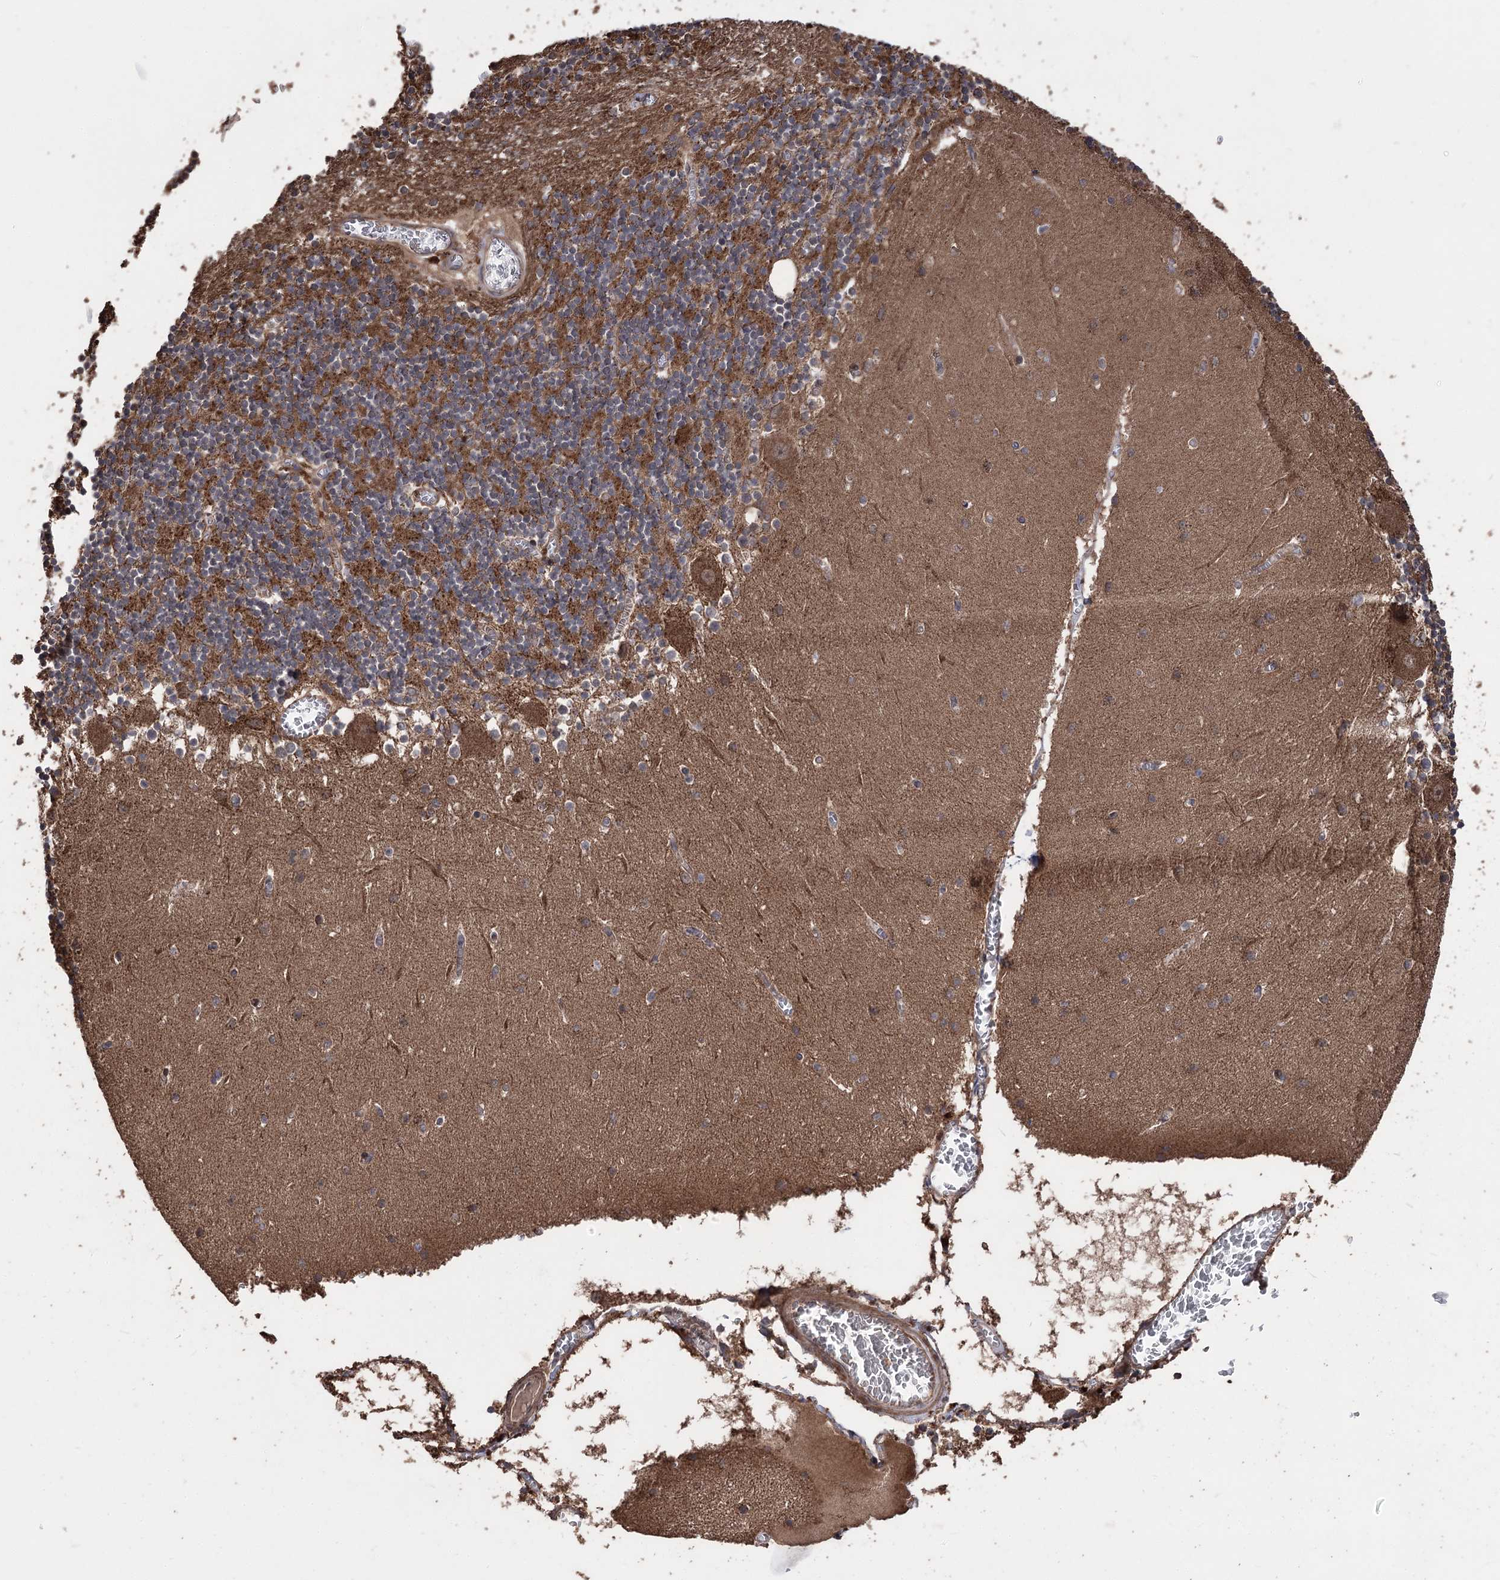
{"staining": {"intensity": "strong", "quantity": "25%-75%", "location": "cytoplasmic/membranous"}, "tissue": "cerebellum", "cell_type": "Cells in granular layer", "image_type": "normal", "snomed": [{"axis": "morphology", "description": "Normal tissue, NOS"}, {"axis": "topography", "description": "Cerebellum"}], "caption": "Protein expression analysis of benign human cerebellum reveals strong cytoplasmic/membranous staining in approximately 25%-75% of cells in granular layer. Immunohistochemistry stains the protein of interest in brown and the nuclei are stained blue.", "gene": "RASSF3", "patient": {"sex": "female", "age": 28}}